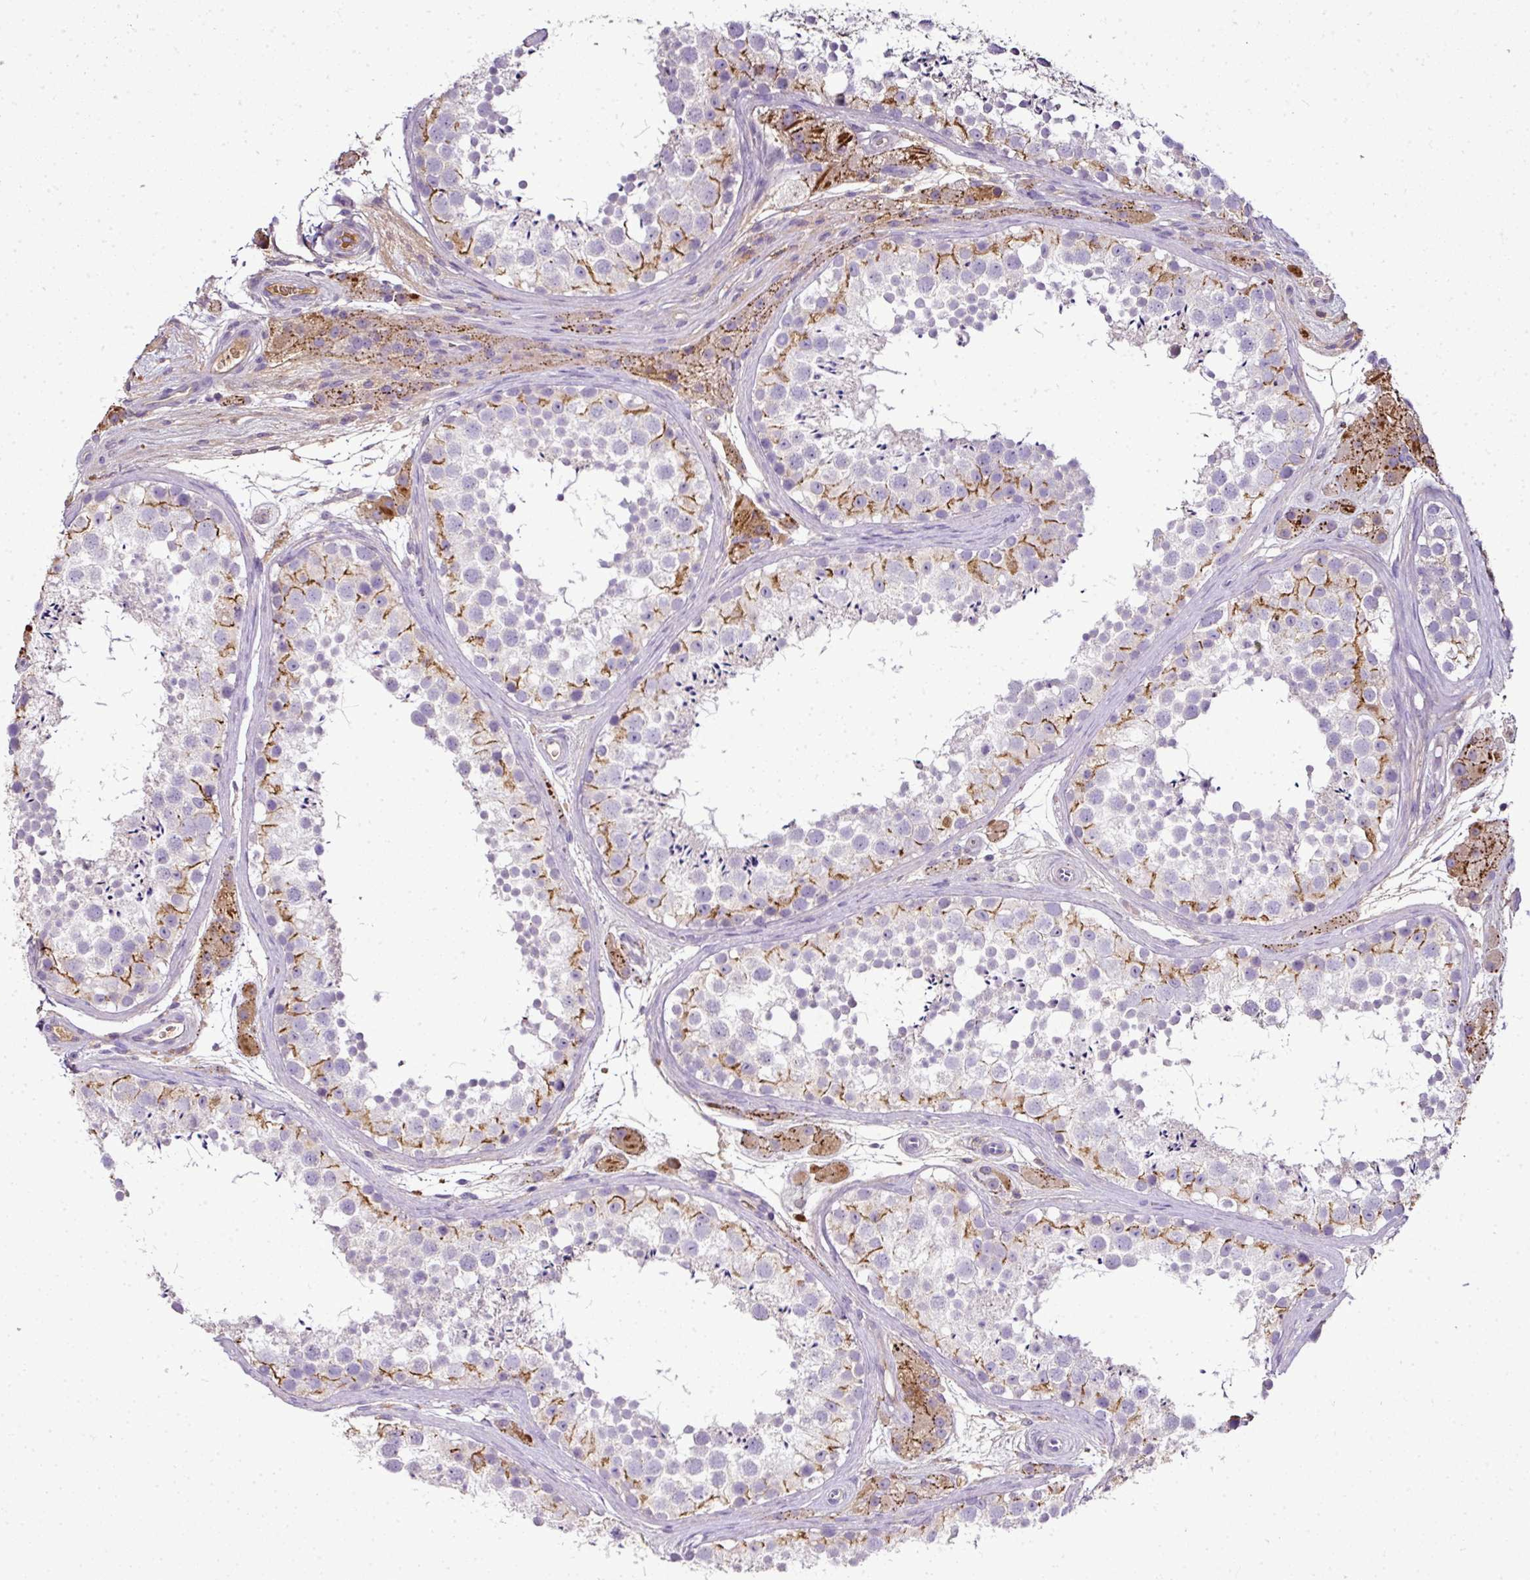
{"staining": {"intensity": "moderate", "quantity": "<25%", "location": "cytoplasmic/membranous"}, "tissue": "testis", "cell_type": "Cells in seminiferous ducts", "image_type": "normal", "snomed": [{"axis": "morphology", "description": "Normal tissue, NOS"}, {"axis": "topography", "description": "Testis"}], "caption": "Unremarkable testis shows moderate cytoplasmic/membranous expression in approximately <25% of cells in seminiferous ducts, visualized by immunohistochemistry.", "gene": "CAB39L", "patient": {"sex": "male", "age": 41}}